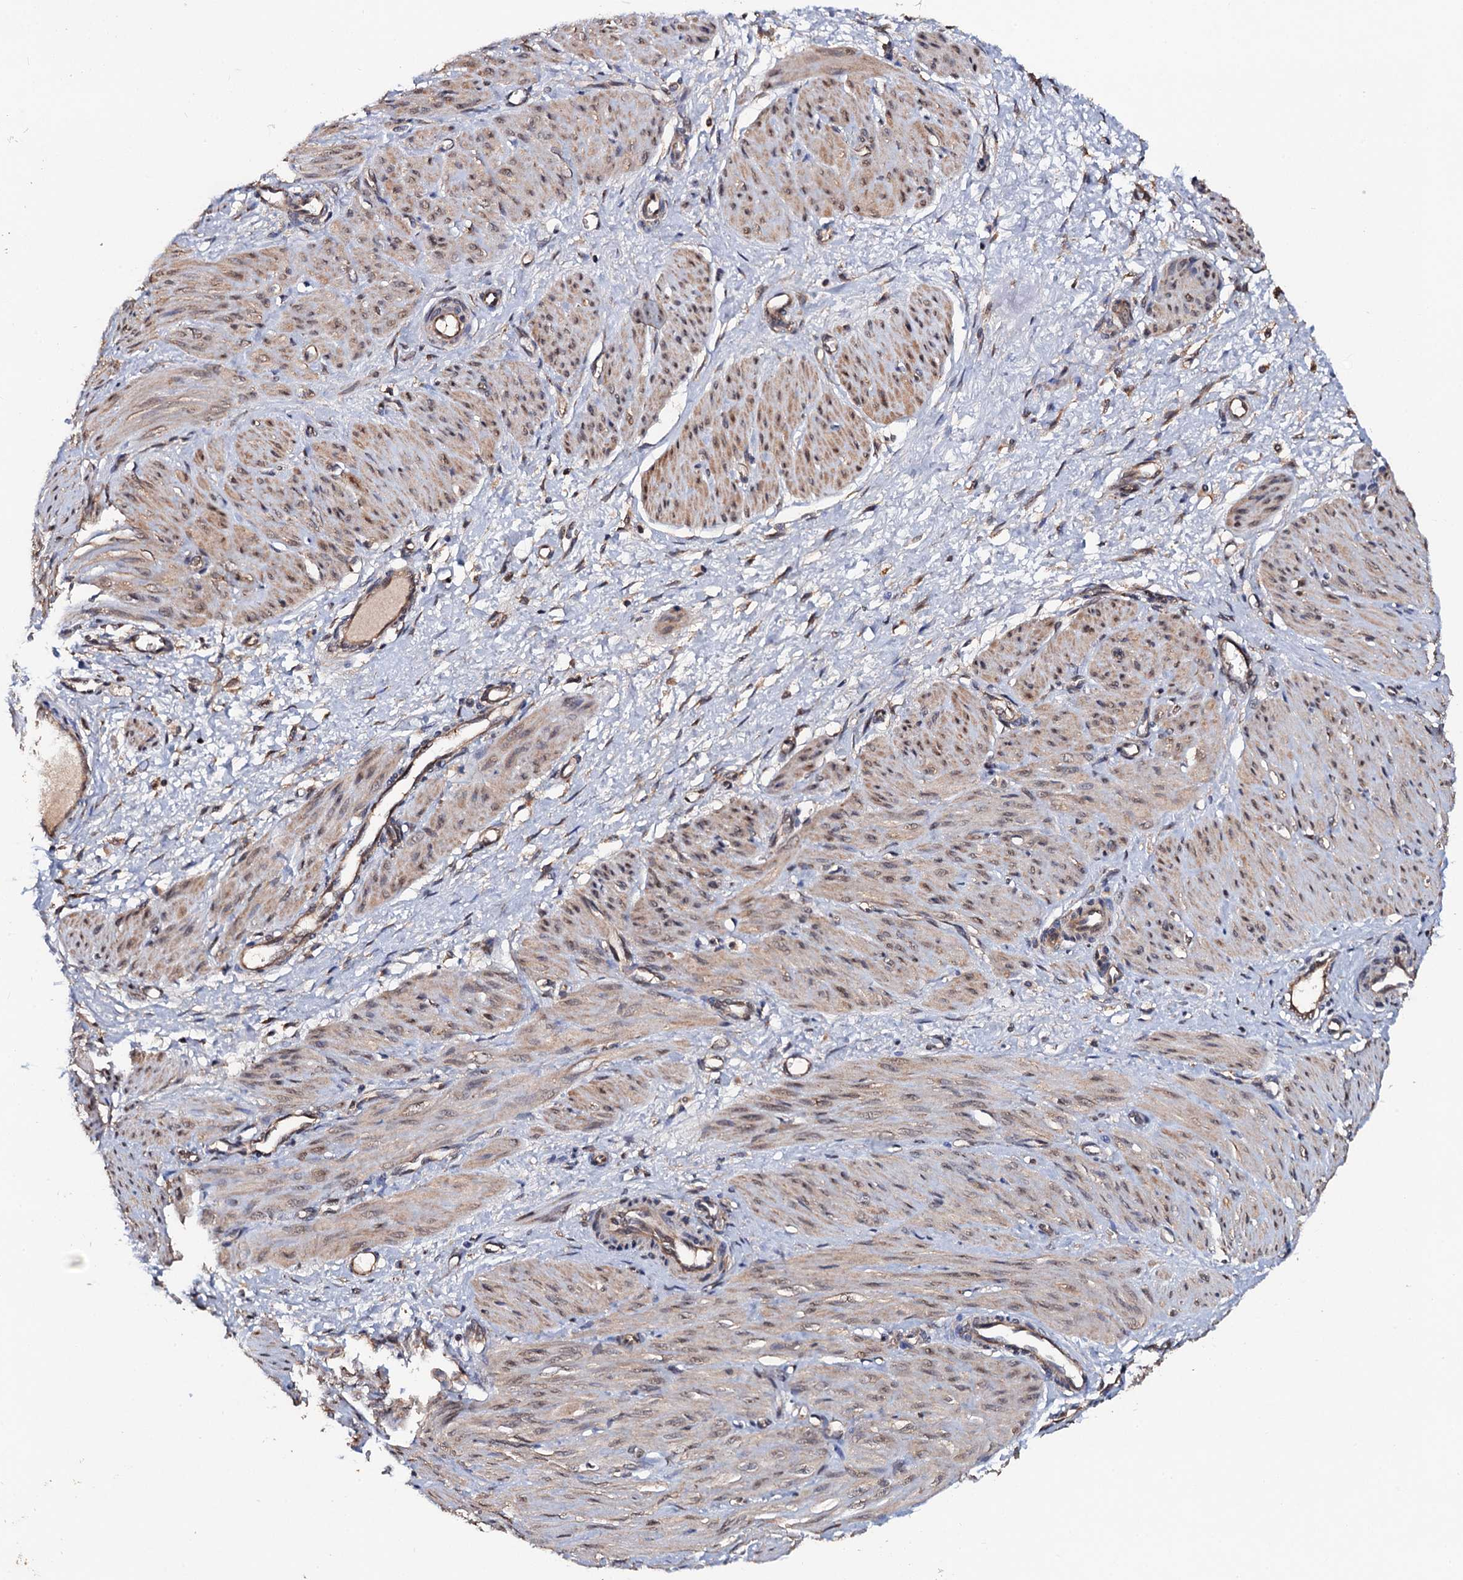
{"staining": {"intensity": "moderate", "quantity": "<25%", "location": "cytoplasmic/membranous"}, "tissue": "smooth muscle", "cell_type": "Smooth muscle cells", "image_type": "normal", "snomed": [{"axis": "morphology", "description": "Normal tissue, NOS"}, {"axis": "topography", "description": "Endometrium"}], "caption": "Immunohistochemical staining of benign smooth muscle demonstrates low levels of moderate cytoplasmic/membranous staining in about <25% of smooth muscle cells.", "gene": "MIER2", "patient": {"sex": "female", "age": 33}}